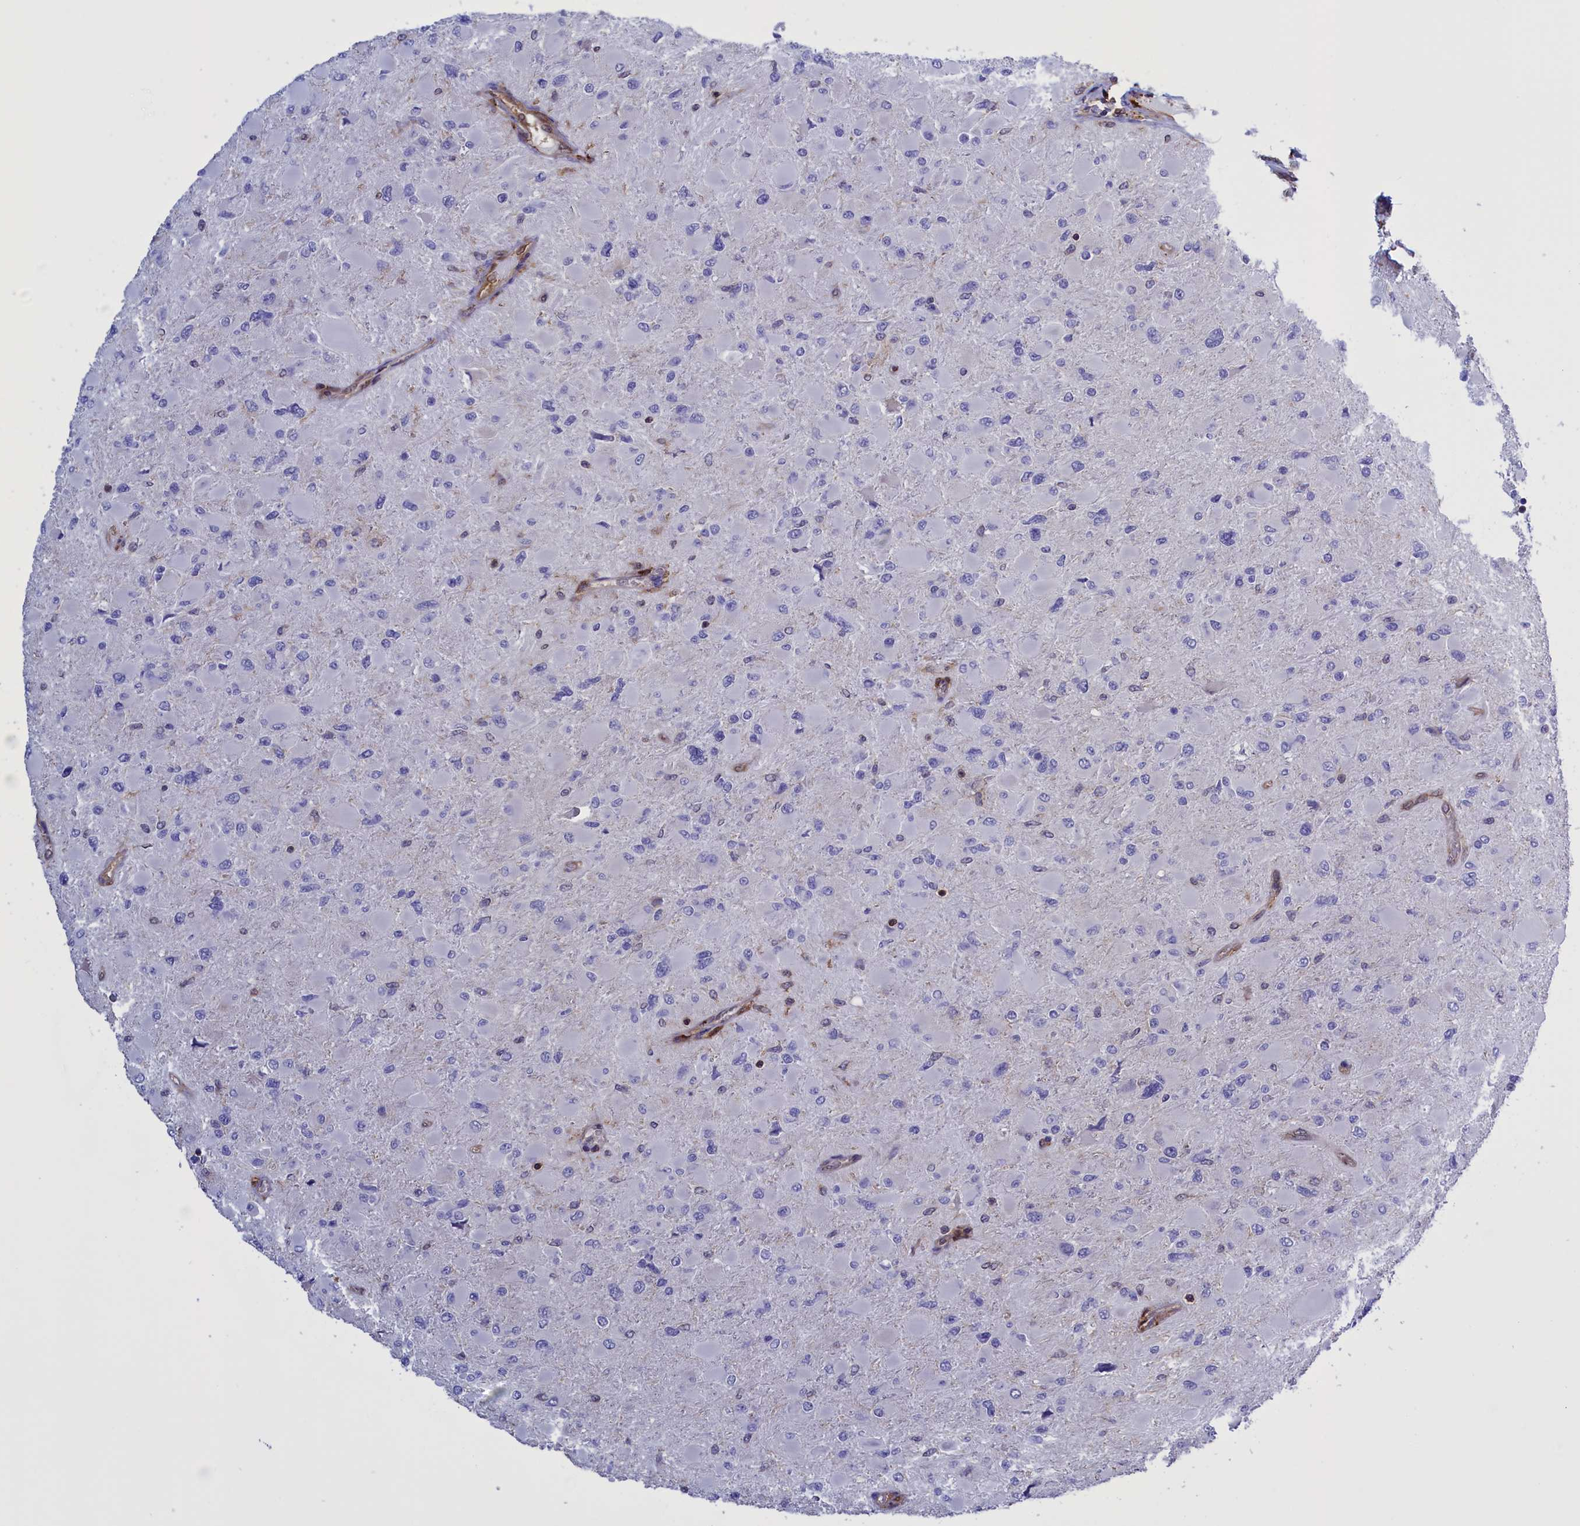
{"staining": {"intensity": "negative", "quantity": "none", "location": "none"}, "tissue": "glioma", "cell_type": "Tumor cells", "image_type": "cancer", "snomed": [{"axis": "morphology", "description": "Glioma, malignant, High grade"}, {"axis": "topography", "description": "Cerebral cortex"}], "caption": "High-grade glioma (malignant) stained for a protein using immunohistochemistry (IHC) reveals no staining tumor cells.", "gene": "ARHGAP18", "patient": {"sex": "female", "age": 36}}